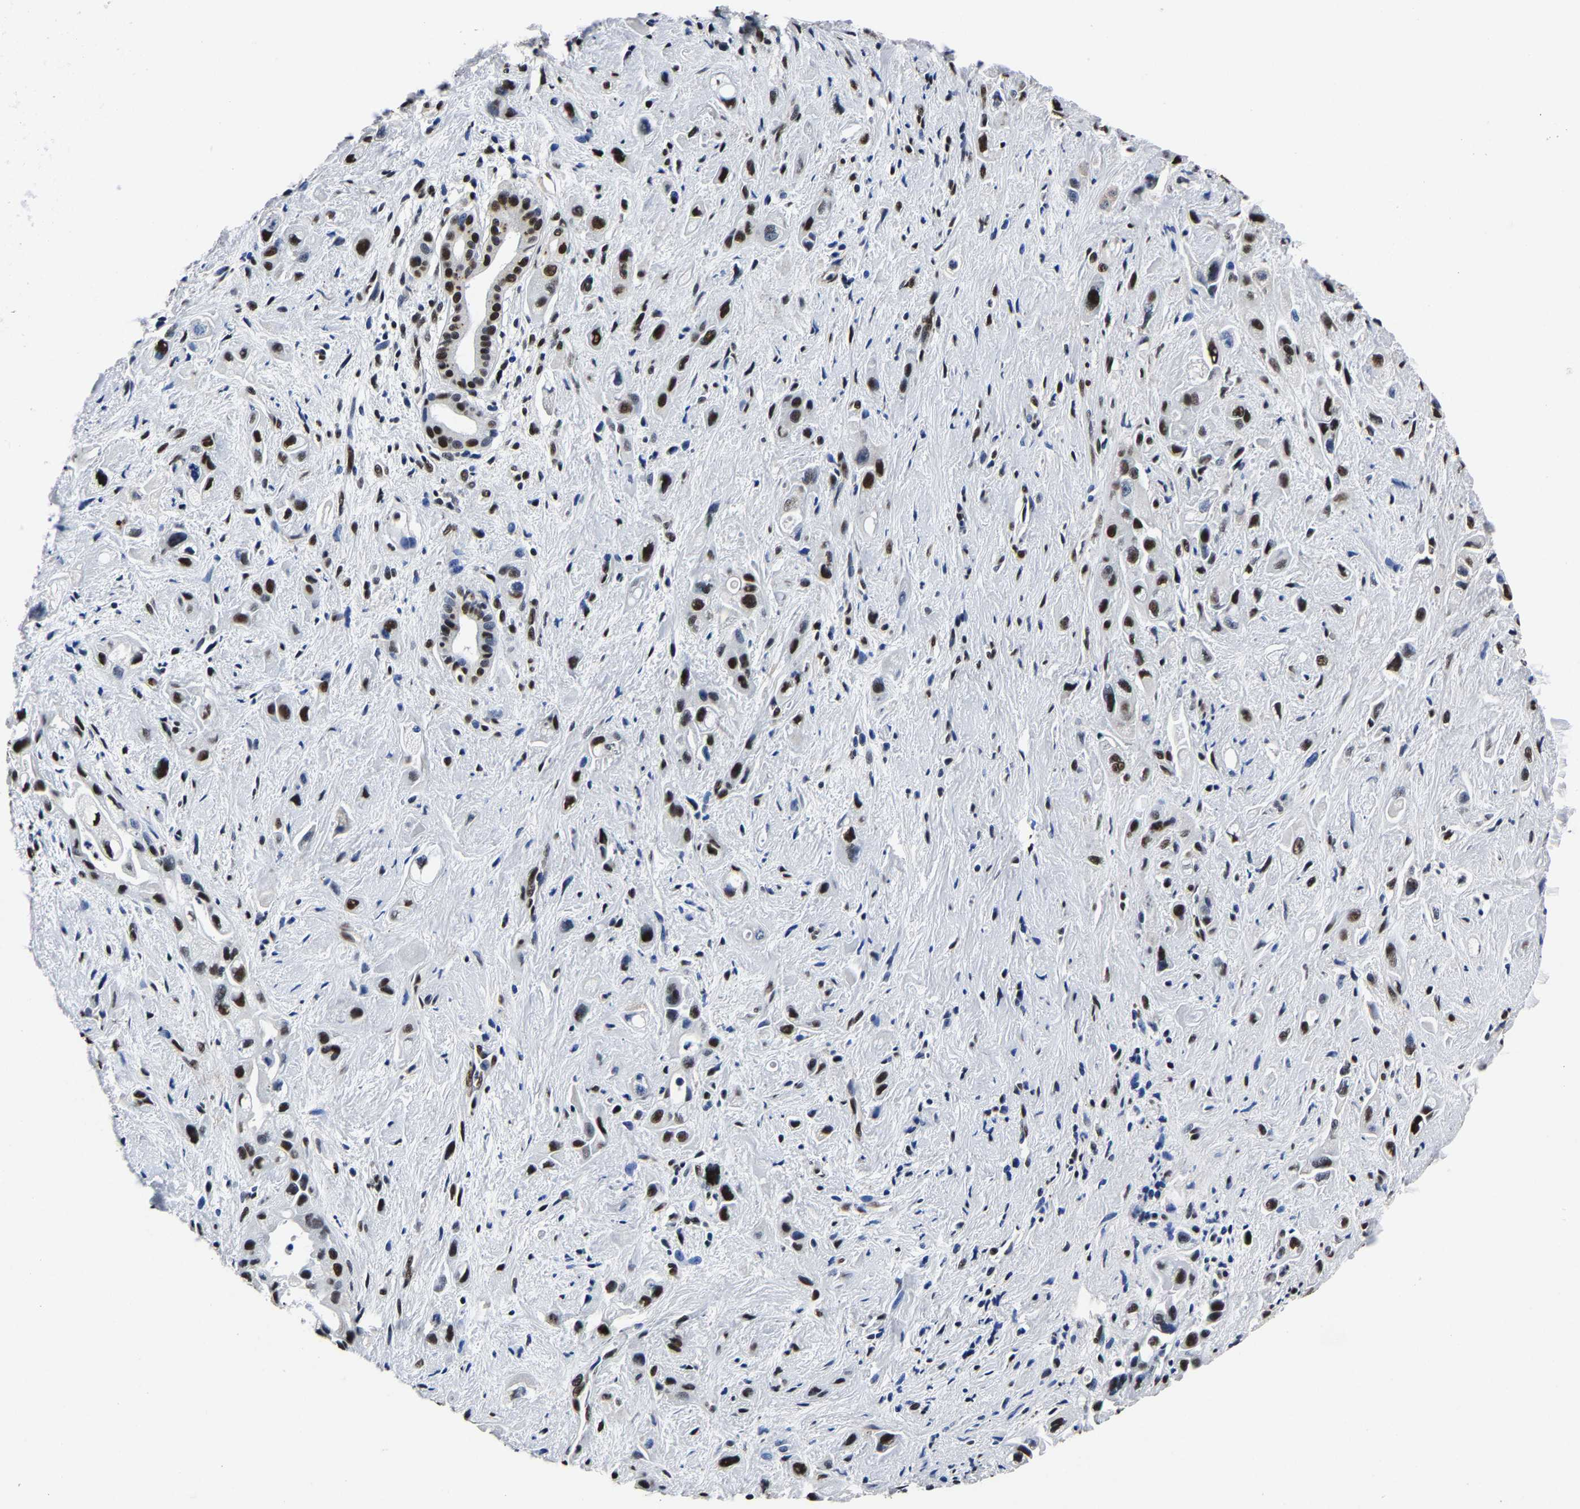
{"staining": {"intensity": "strong", "quantity": ">75%", "location": "nuclear"}, "tissue": "pancreatic cancer", "cell_type": "Tumor cells", "image_type": "cancer", "snomed": [{"axis": "morphology", "description": "Adenocarcinoma, NOS"}, {"axis": "topography", "description": "Pancreas"}], "caption": "Immunohistochemical staining of pancreatic cancer (adenocarcinoma) displays high levels of strong nuclear protein staining in about >75% of tumor cells. (DAB (3,3'-diaminobenzidine) IHC, brown staining for protein, blue staining for nuclei).", "gene": "RBM45", "patient": {"sex": "female", "age": 66}}